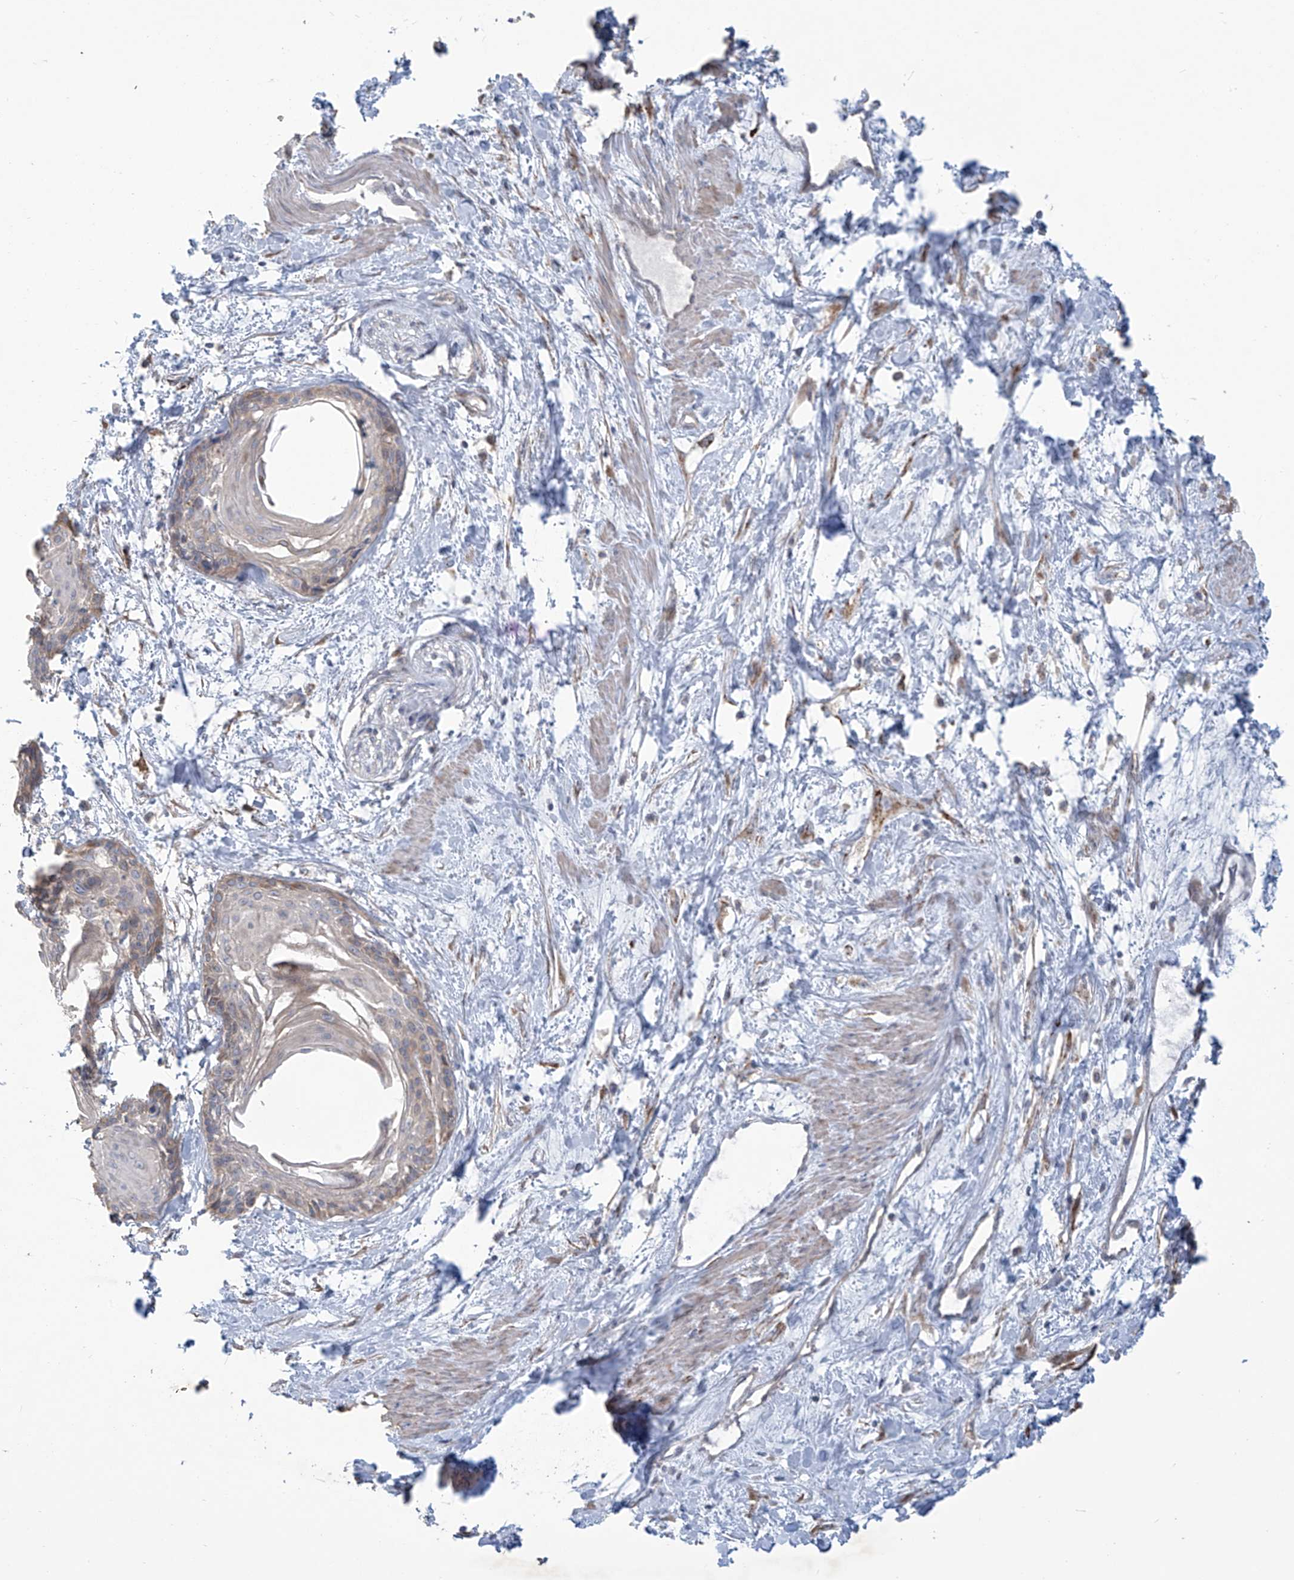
{"staining": {"intensity": "weak", "quantity": "<25%", "location": "cytoplasmic/membranous"}, "tissue": "cervical cancer", "cell_type": "Tumor cells", "image_type": "cancer", "snomed": [{"axis": "morphology", "description": "Squamous cell carcinoma, NOS"}, {"axis": "topography", "description": "Cervix"}], "caption": "Immunohistochemistry (IHC) photomicrograph of cervical cancer stained for a protein (brown), which reveals no staining in tumor cells.", "gene": "MAGIX", "patient": {"sex": "female", "age": 57}}